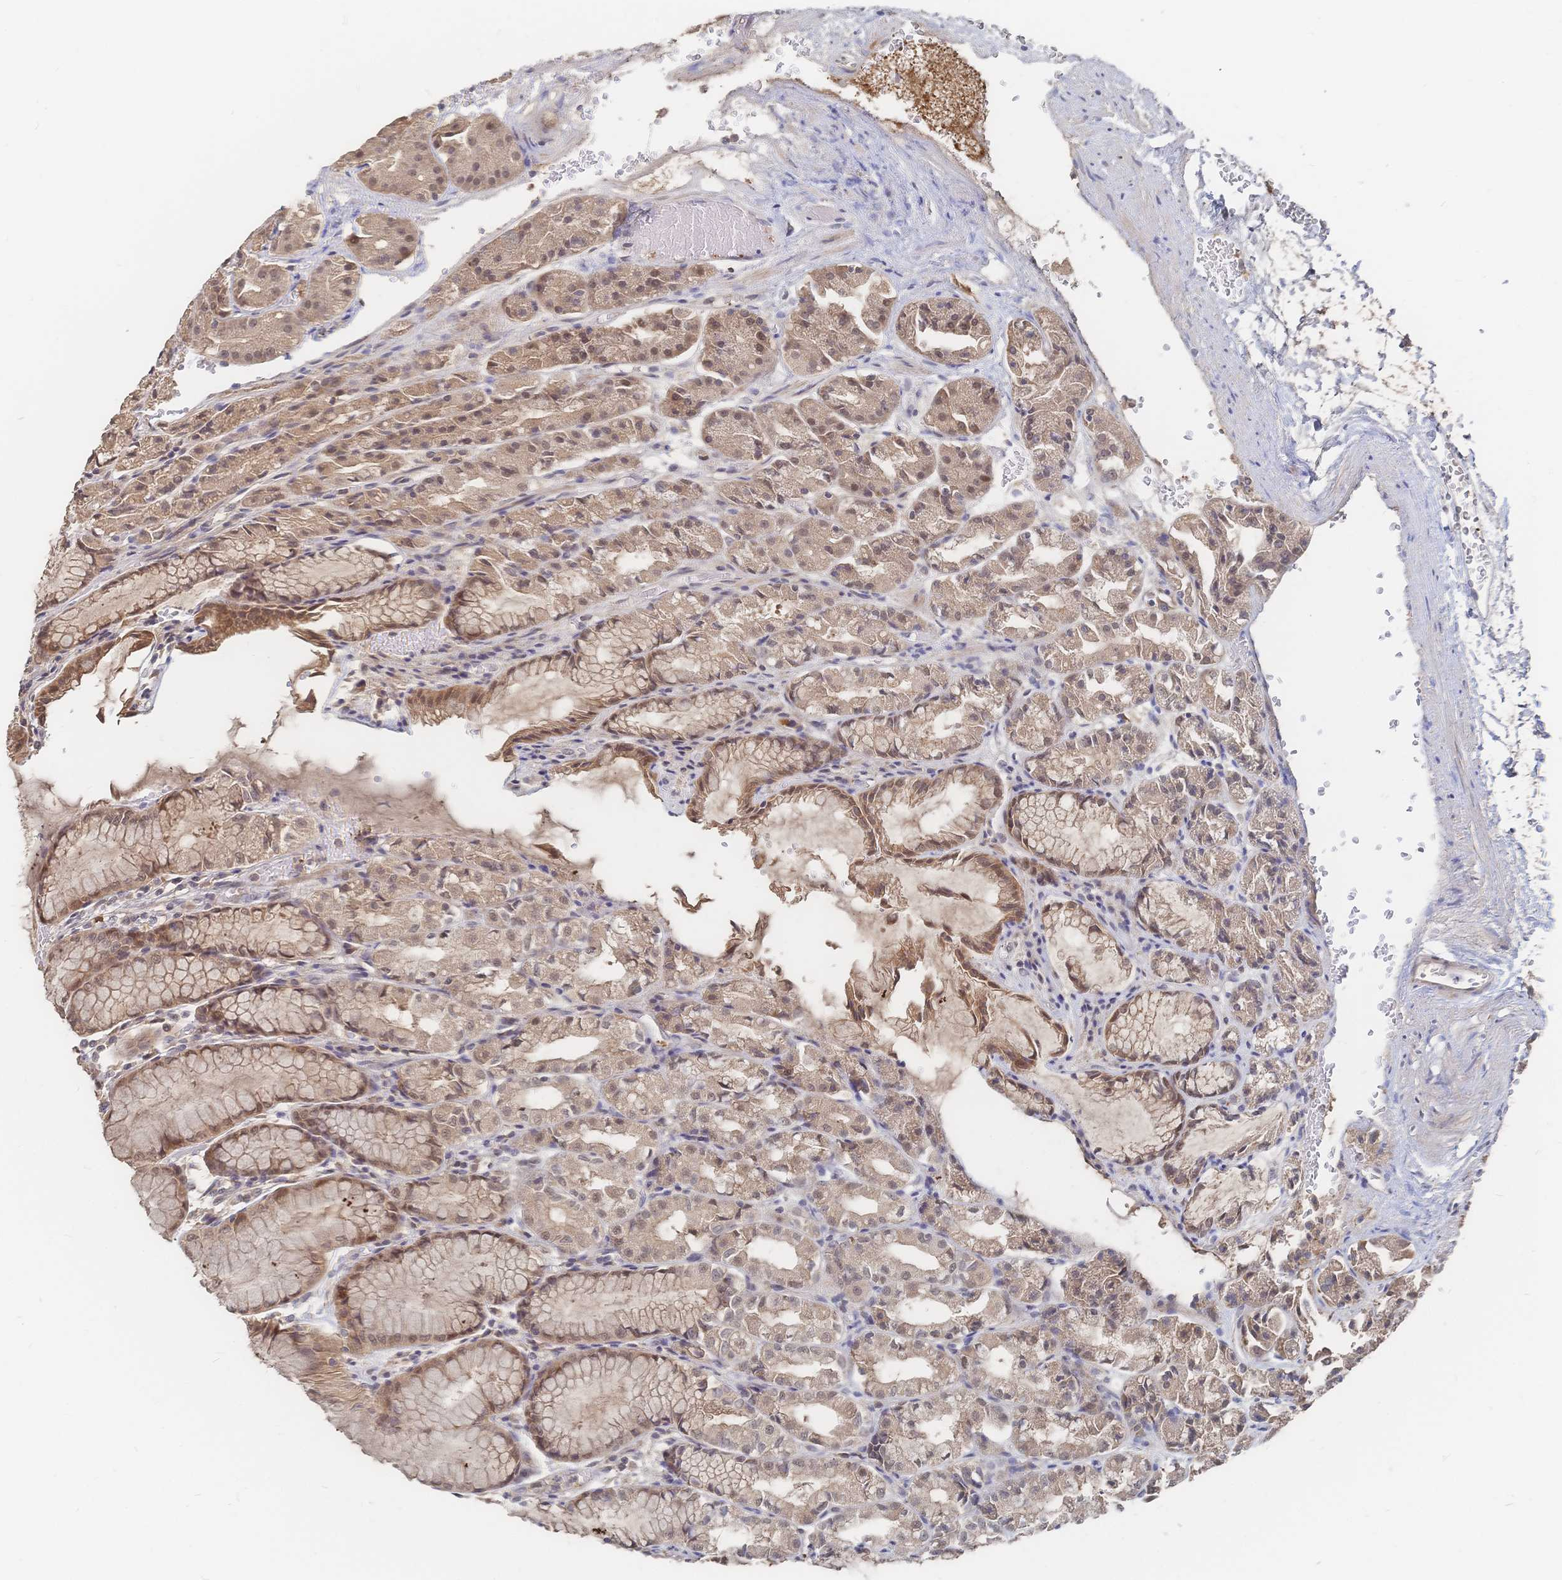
{"staining": {"intensity": "moderate", "quantity": "25%-75%", "location": "cytoplasmic/membranous,nuclear"}, "tissue": "stomach", "cell_type": "Glandular cells", "image_type": "normal", "snomed": [{"axis": "morphology", "description": "Normal tissue, NOS"}, {"axis": "topography", "description": "Stomach"}], "caption": "Approximately 25%-75% of glandular cells in benign stomach show moderate cytoplasmic/membranous,nuclear protein expression as visualized by brown immunohistochemical staining.", "gene": "LRP5", "patient": {"sex": "female", "age": 57}}